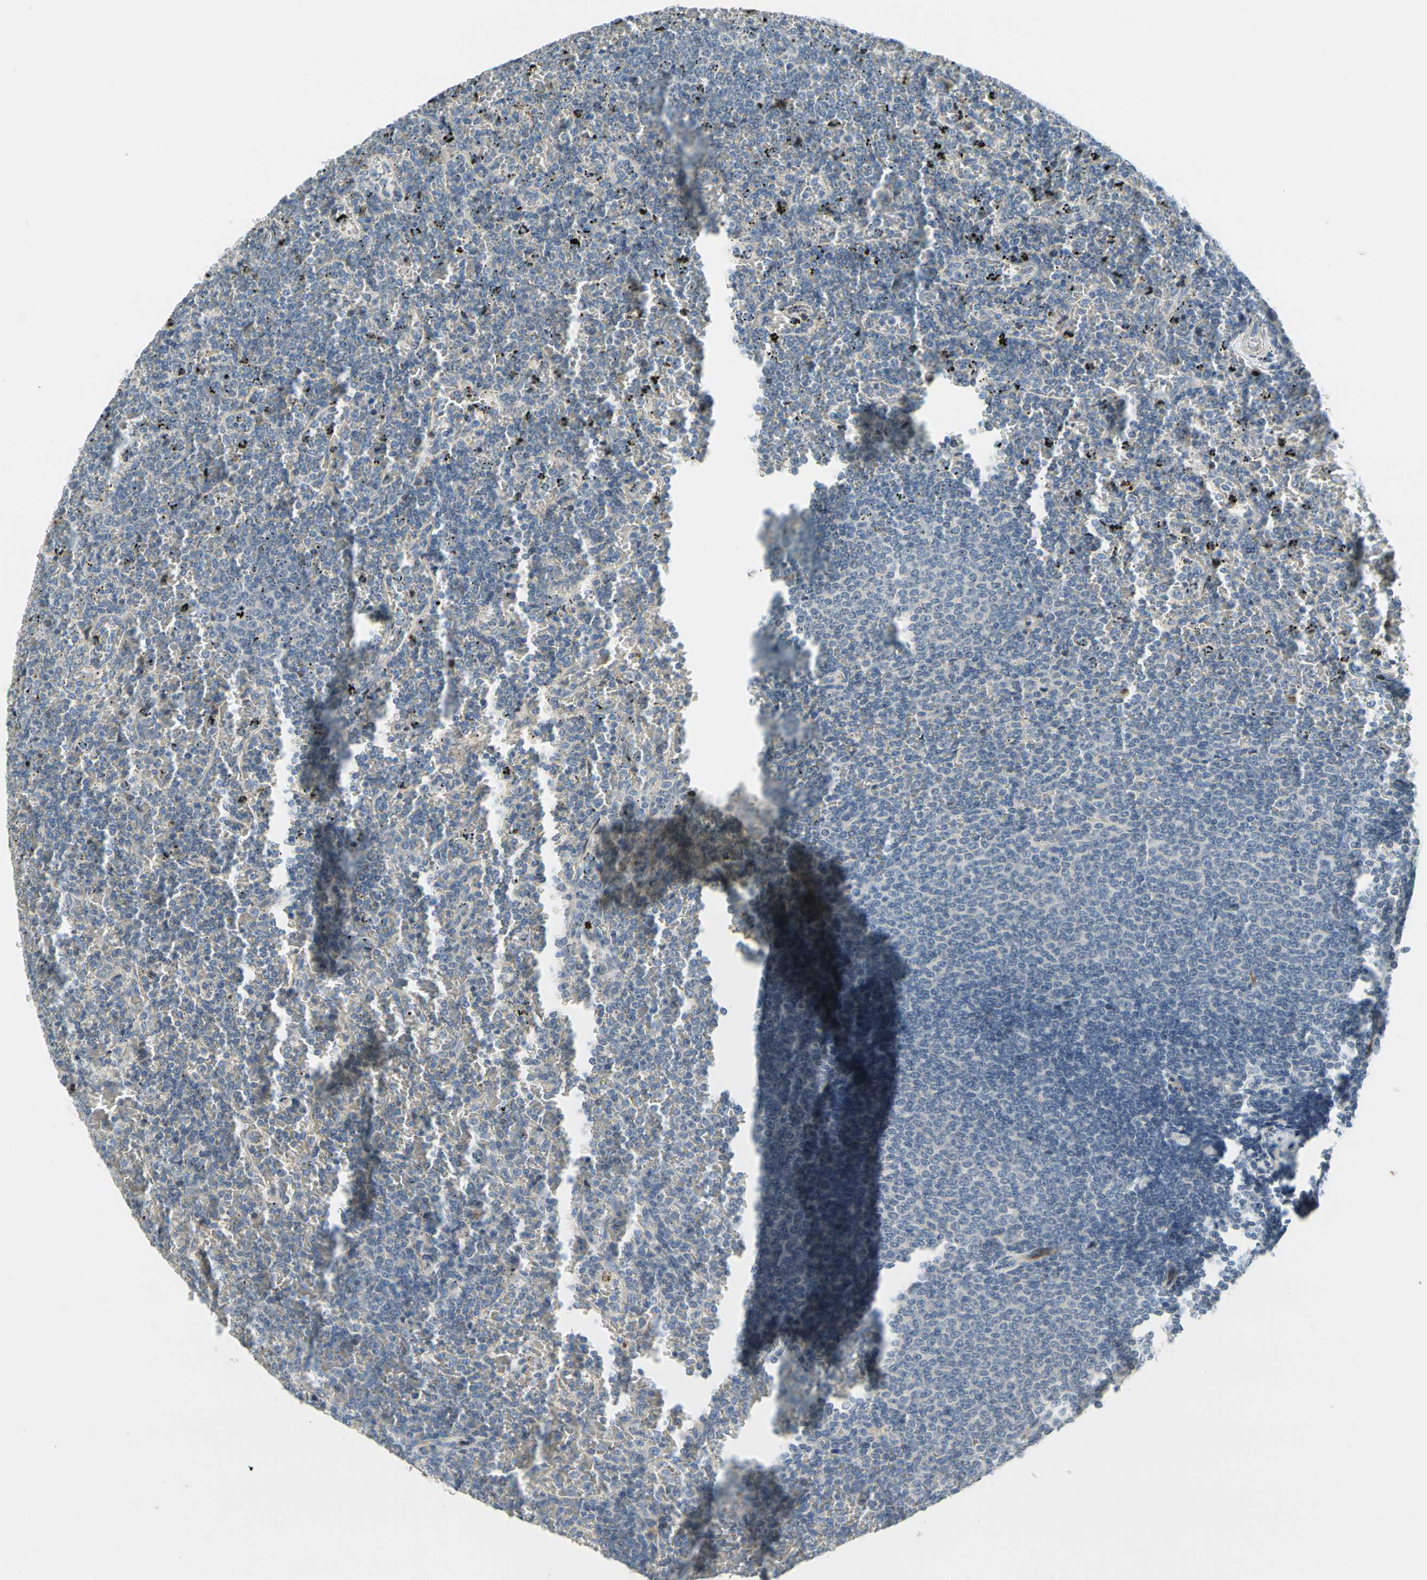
{"staining": {"intensity": "negative", "quantity": "none", "location": "none"}, "tissue": "lymphoma", "cell_type": "Tumor cells", "image_type": "cancer", "snomed": [{"axis": "morphology", "description": "Malignant lymphoma, non-Hodgkin's type, Low grade"}, {"axis": "topography", "description": "Spleen"}], "caption": "Human low-grade malignant lymphoma, non-Hodgkin's type stained for a protein using immunohistochemistry (IHC) exhibits no staining in tumor cells.", "gene": "PIP5K1B", "patient": {"sex": "female", "age": 77}}